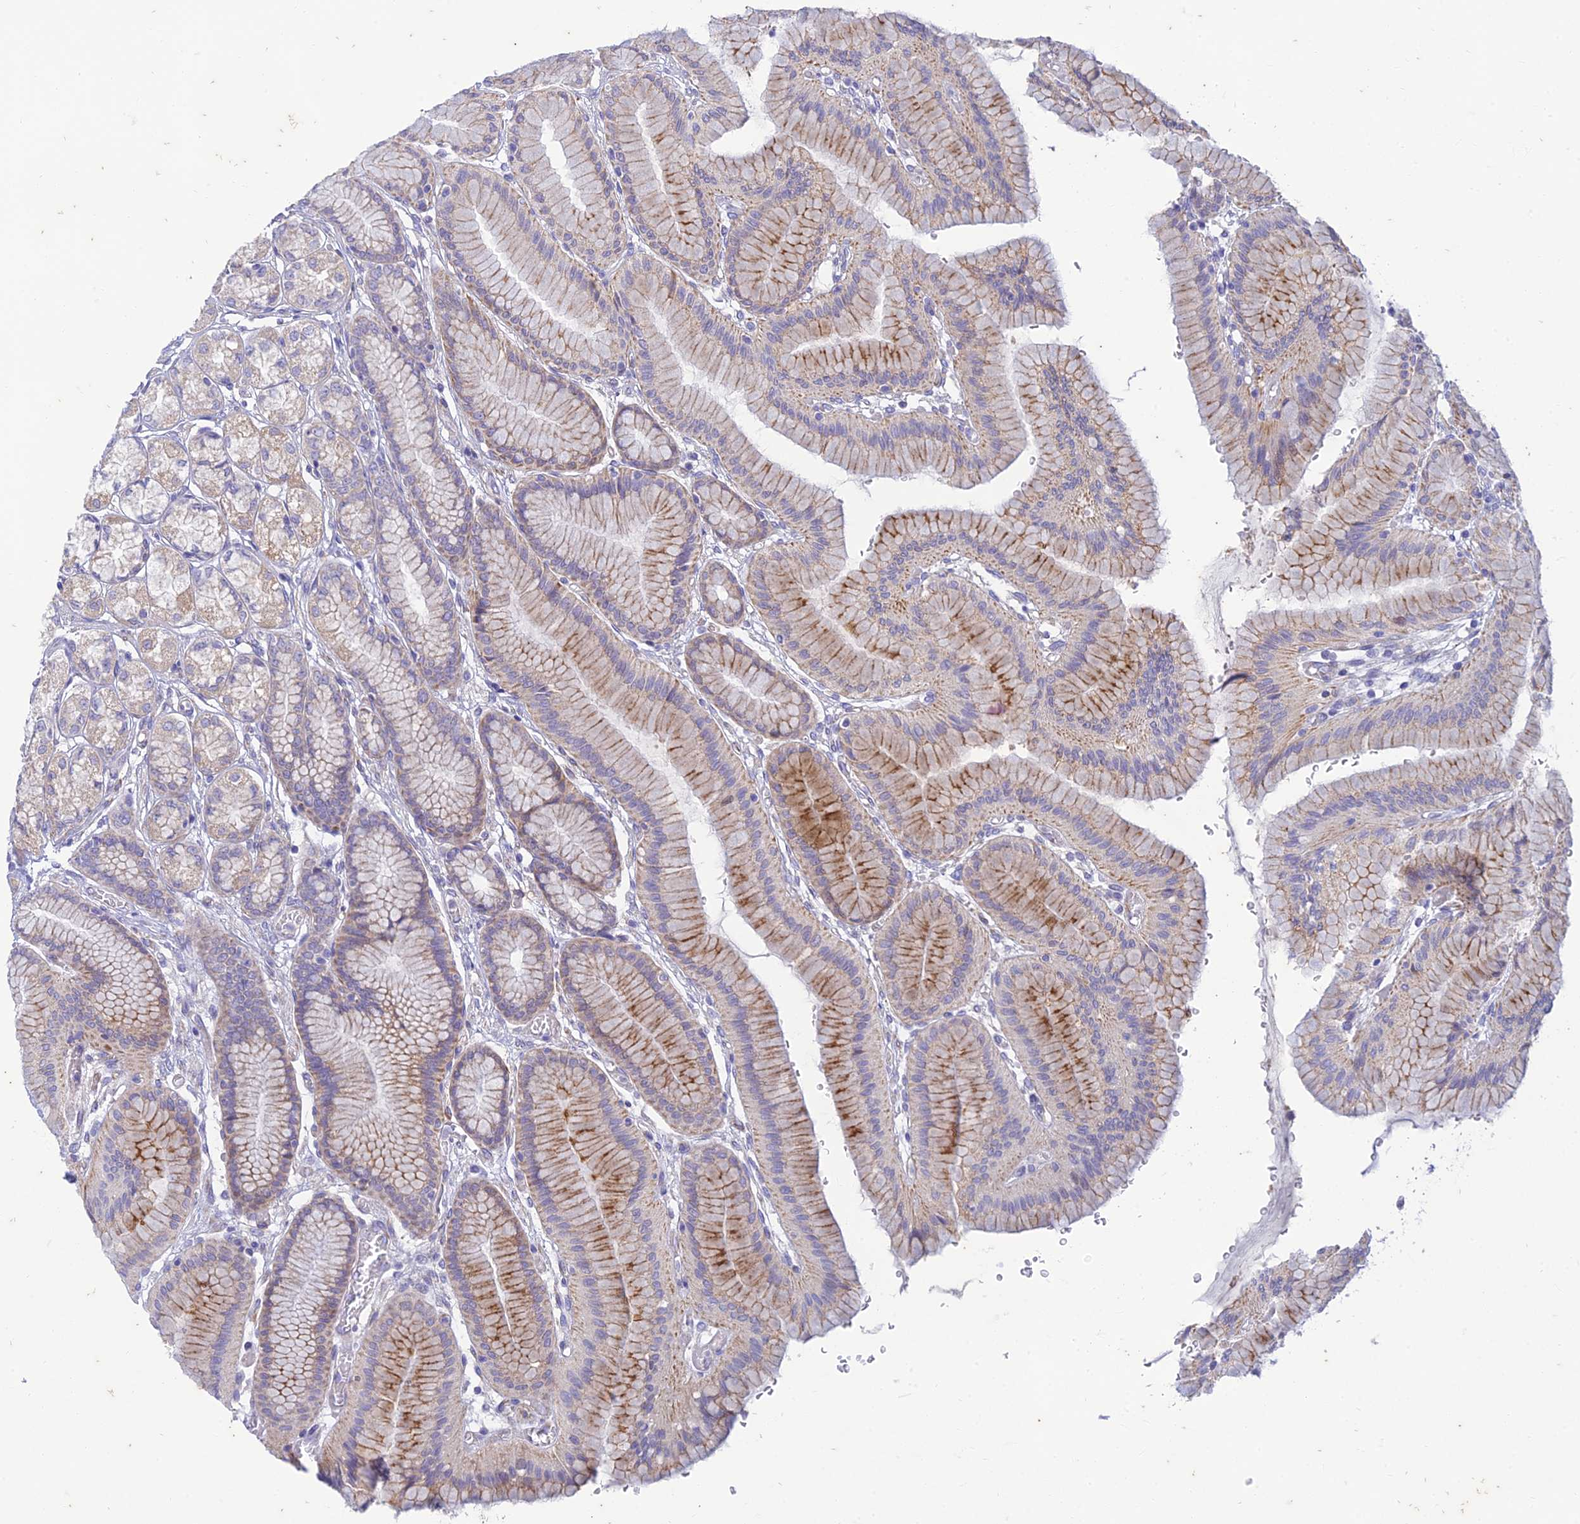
{"staining": {"intensity": "moderate", "quantity": "25%-75%", "location": "cytoplasmic/membranous"}, "tissue": "stomach", "cell_type": "Glandular cells", "image_type": "normal", "snomed": [{"axis": "morphology", "description": "Normal tissue, NOS"}, {"axis": "morphology", "description": "Adenocarcinoma, NOS"}, {"axis": "morphology", "description": "Adenocarcinoma, High grade"}, {"axis": "topography", "description": "Stomach, upper"}, {"axis": "topography", "description": "Stomach"}], "caption": "Brown immunohistochemical staining in normal human stomach displays moderate cytoplasmic/membranous positivity in approximately 25%-75% of glandular cells.", "gene": "PTCD2", "patient": {"sex": "female", "age": 65}}